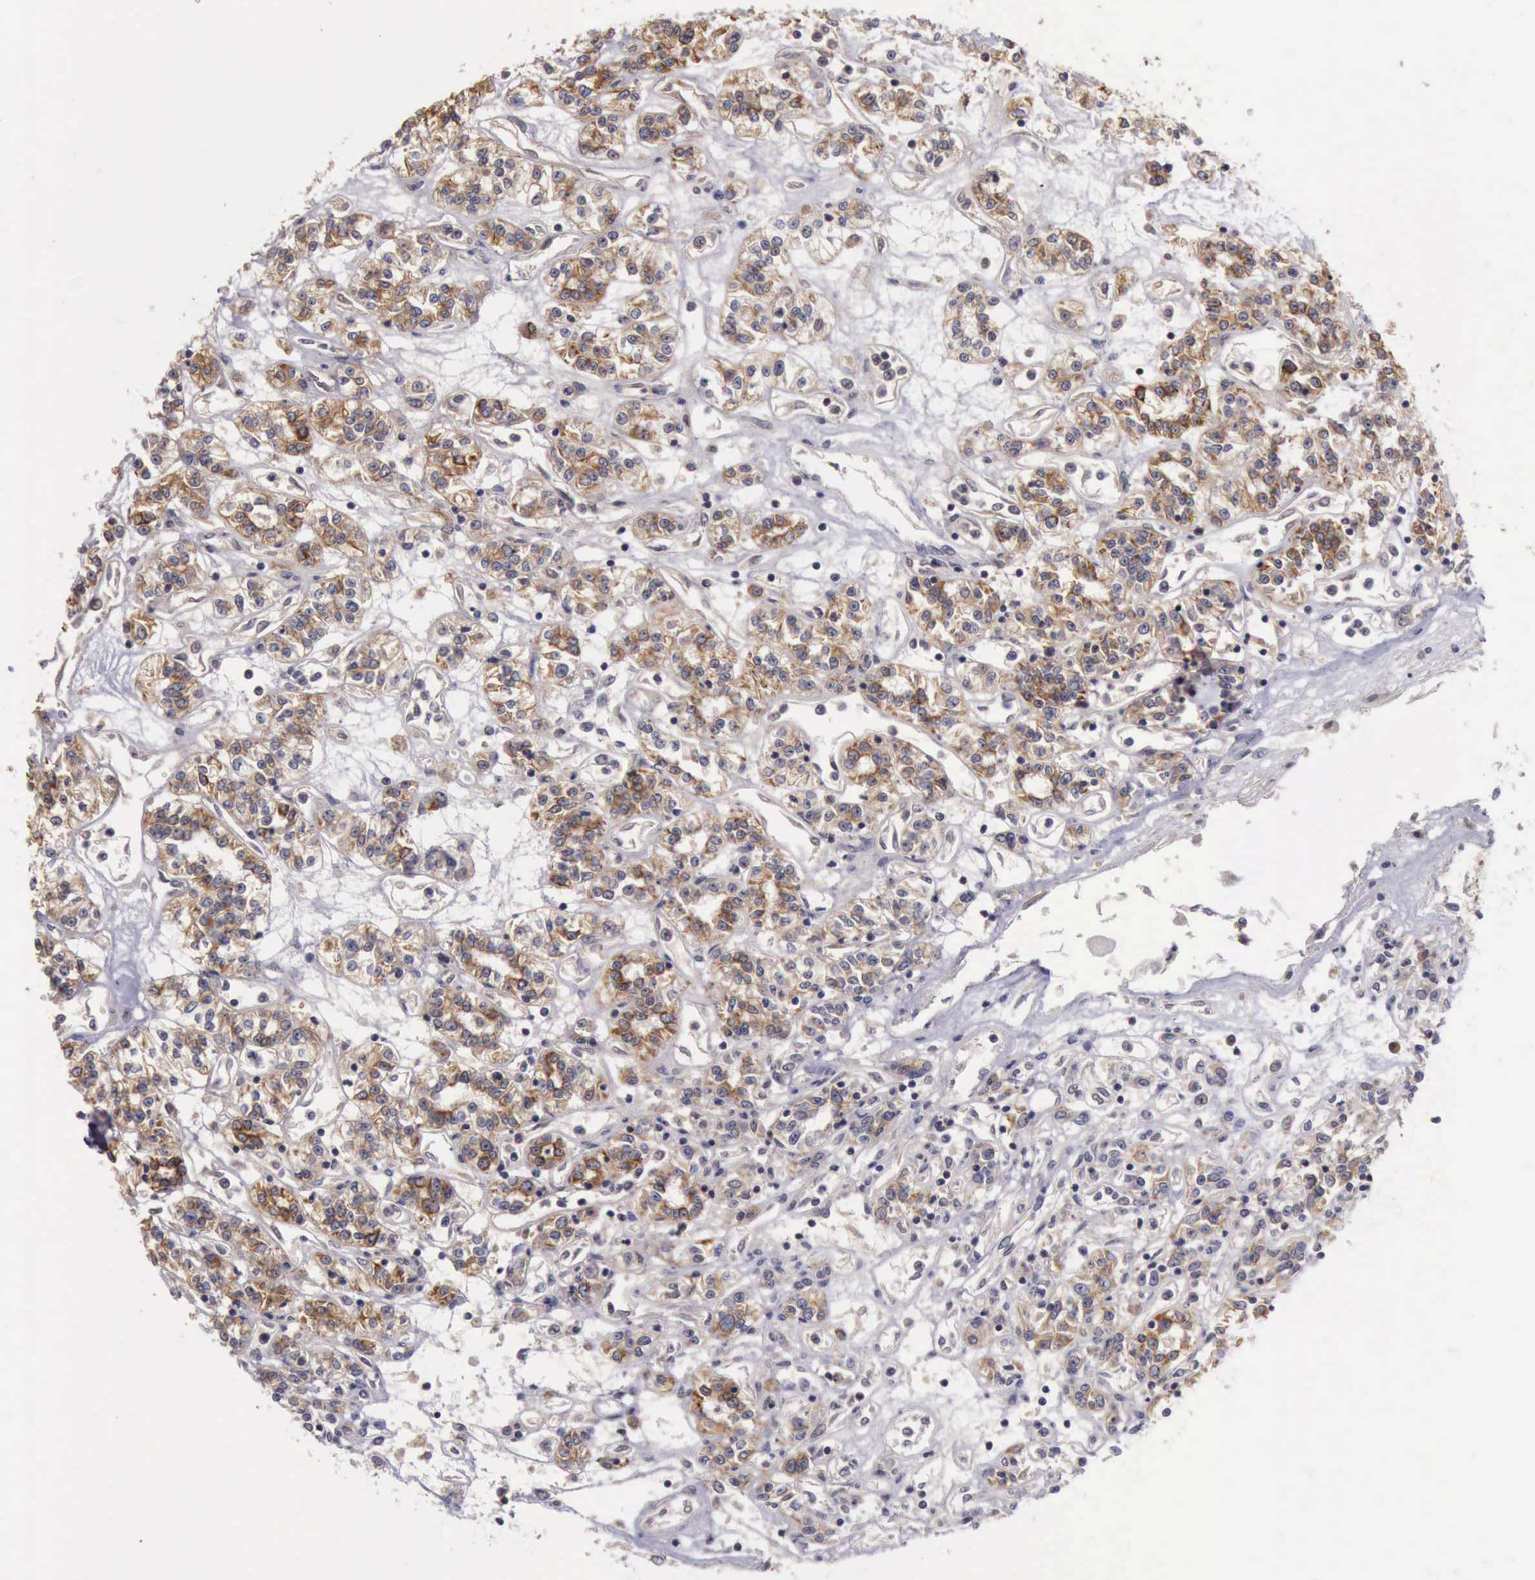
{"staining": {"intensity": "weak", "quantity": "<25%", "location": "cytoplasmic/membranous"}, "tissue": "renal cancer", "cell_type": "Tumor cells", "image_type": "cancer", "snomed": [{"axis": "morphology", "description": "Adenocarcinoma, NOS"}, {"axis": "topography", "description": "Kidney"}], "caption": "An image of renal adenocarcinoma stained for a protein exhibits no brown staining in tumor cells. (DAB immunohistochemistry with hematoxylin counter stain).", "gene": "RAB39B", "patient": {"sex": "female", "age": 76}}